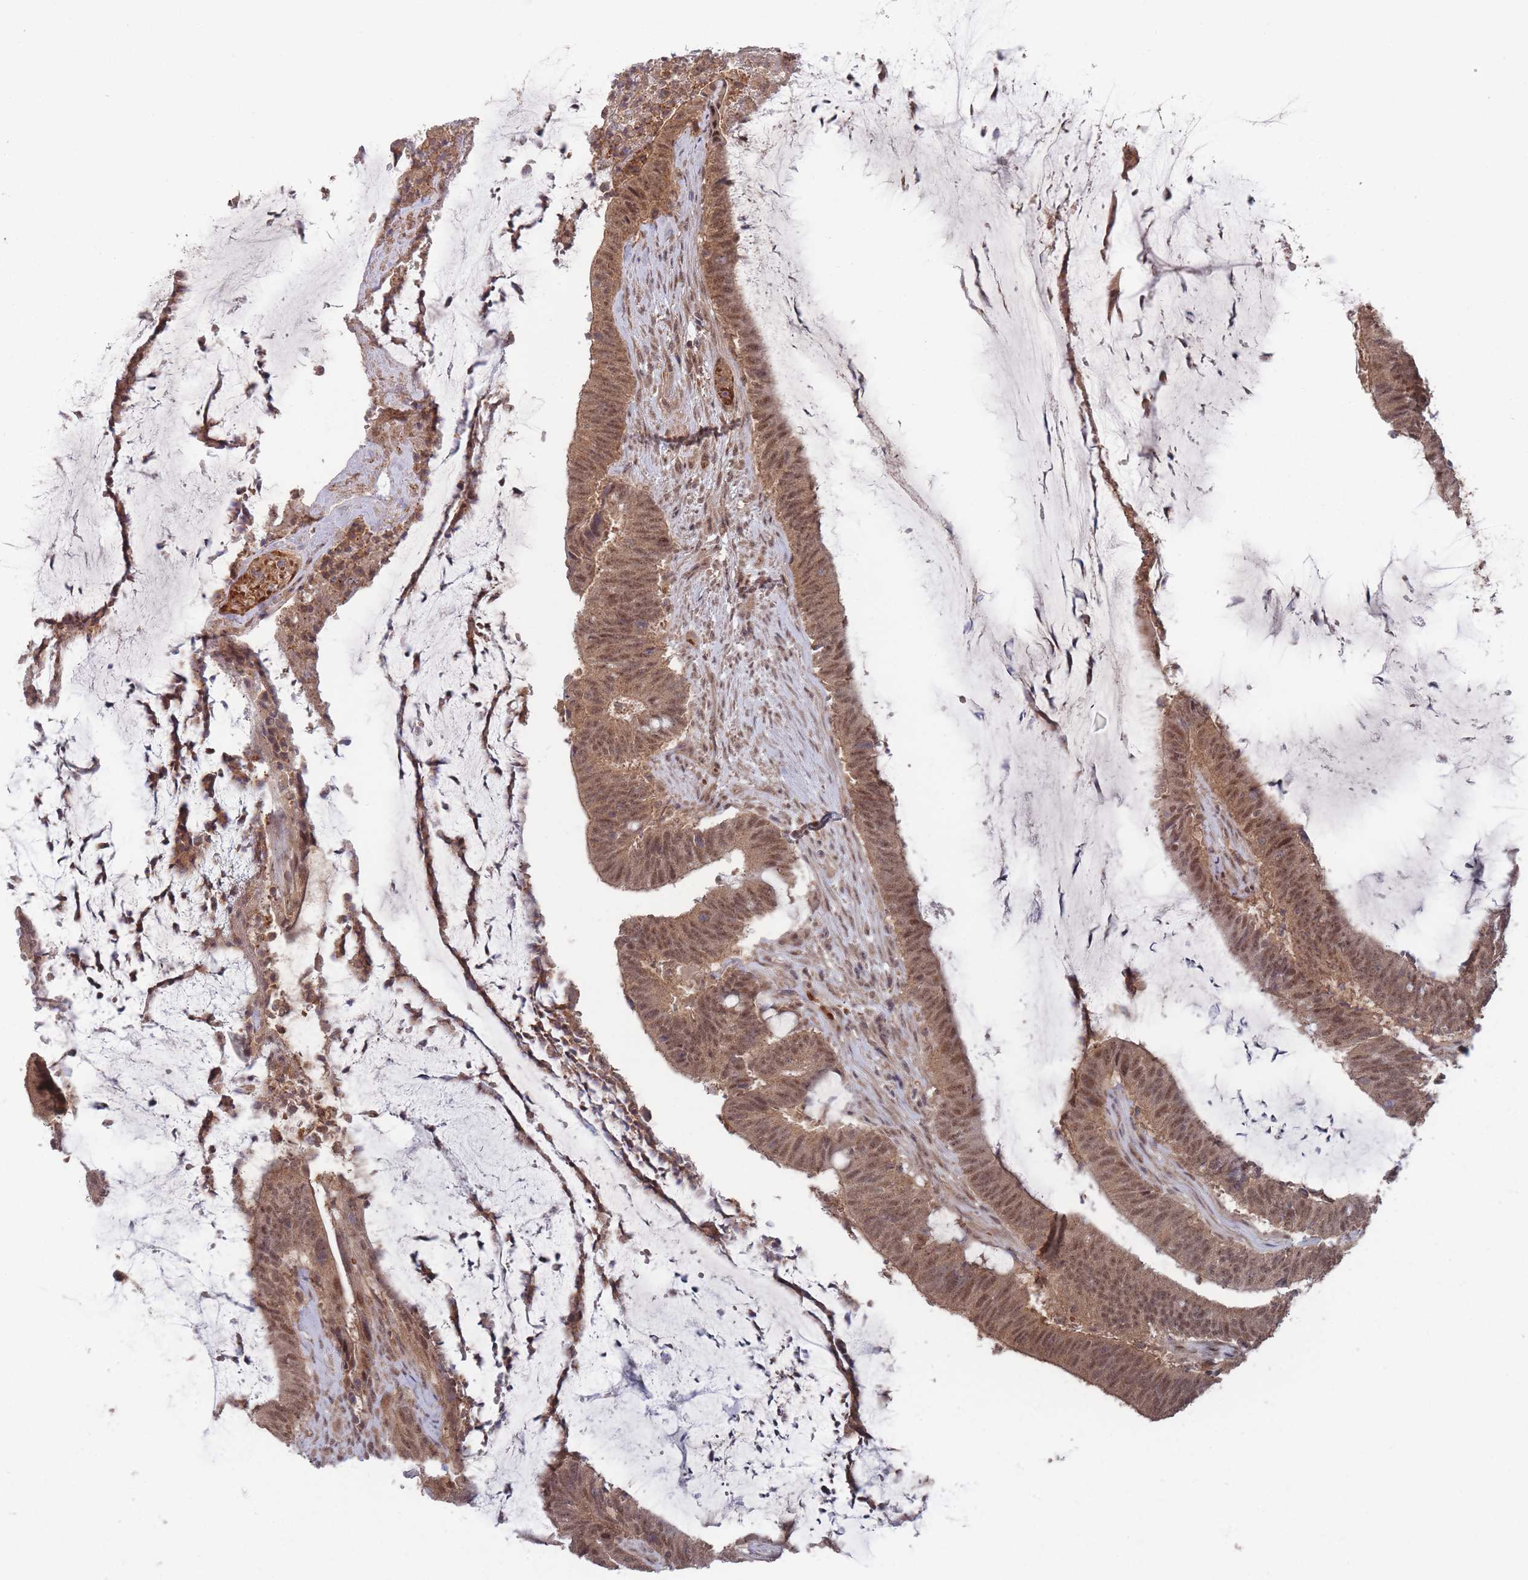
{"staining": {"intensity": "moderate", "quantity": ">75%", "location": "cytoplasmic/membranous,nuclear"}, "tissue": "colorectal cancer", "cell_type": "Tumor cells", "image_type": "cancer", "snomed": [{"axis": "morphology", "description": "Adenocarcinoma, NOS"}, {"axis": "topography", "description": "Colon"}], "caption": "Colorectal adenocarcinoma tissue reveals moderate cytoplasmic/membranous and nuclear staining in approximately >75% of tumor cells, visualized by immunohistochemistry.", "gene": "SF3B1", "patient": {"sex": "female", "age": 43}}